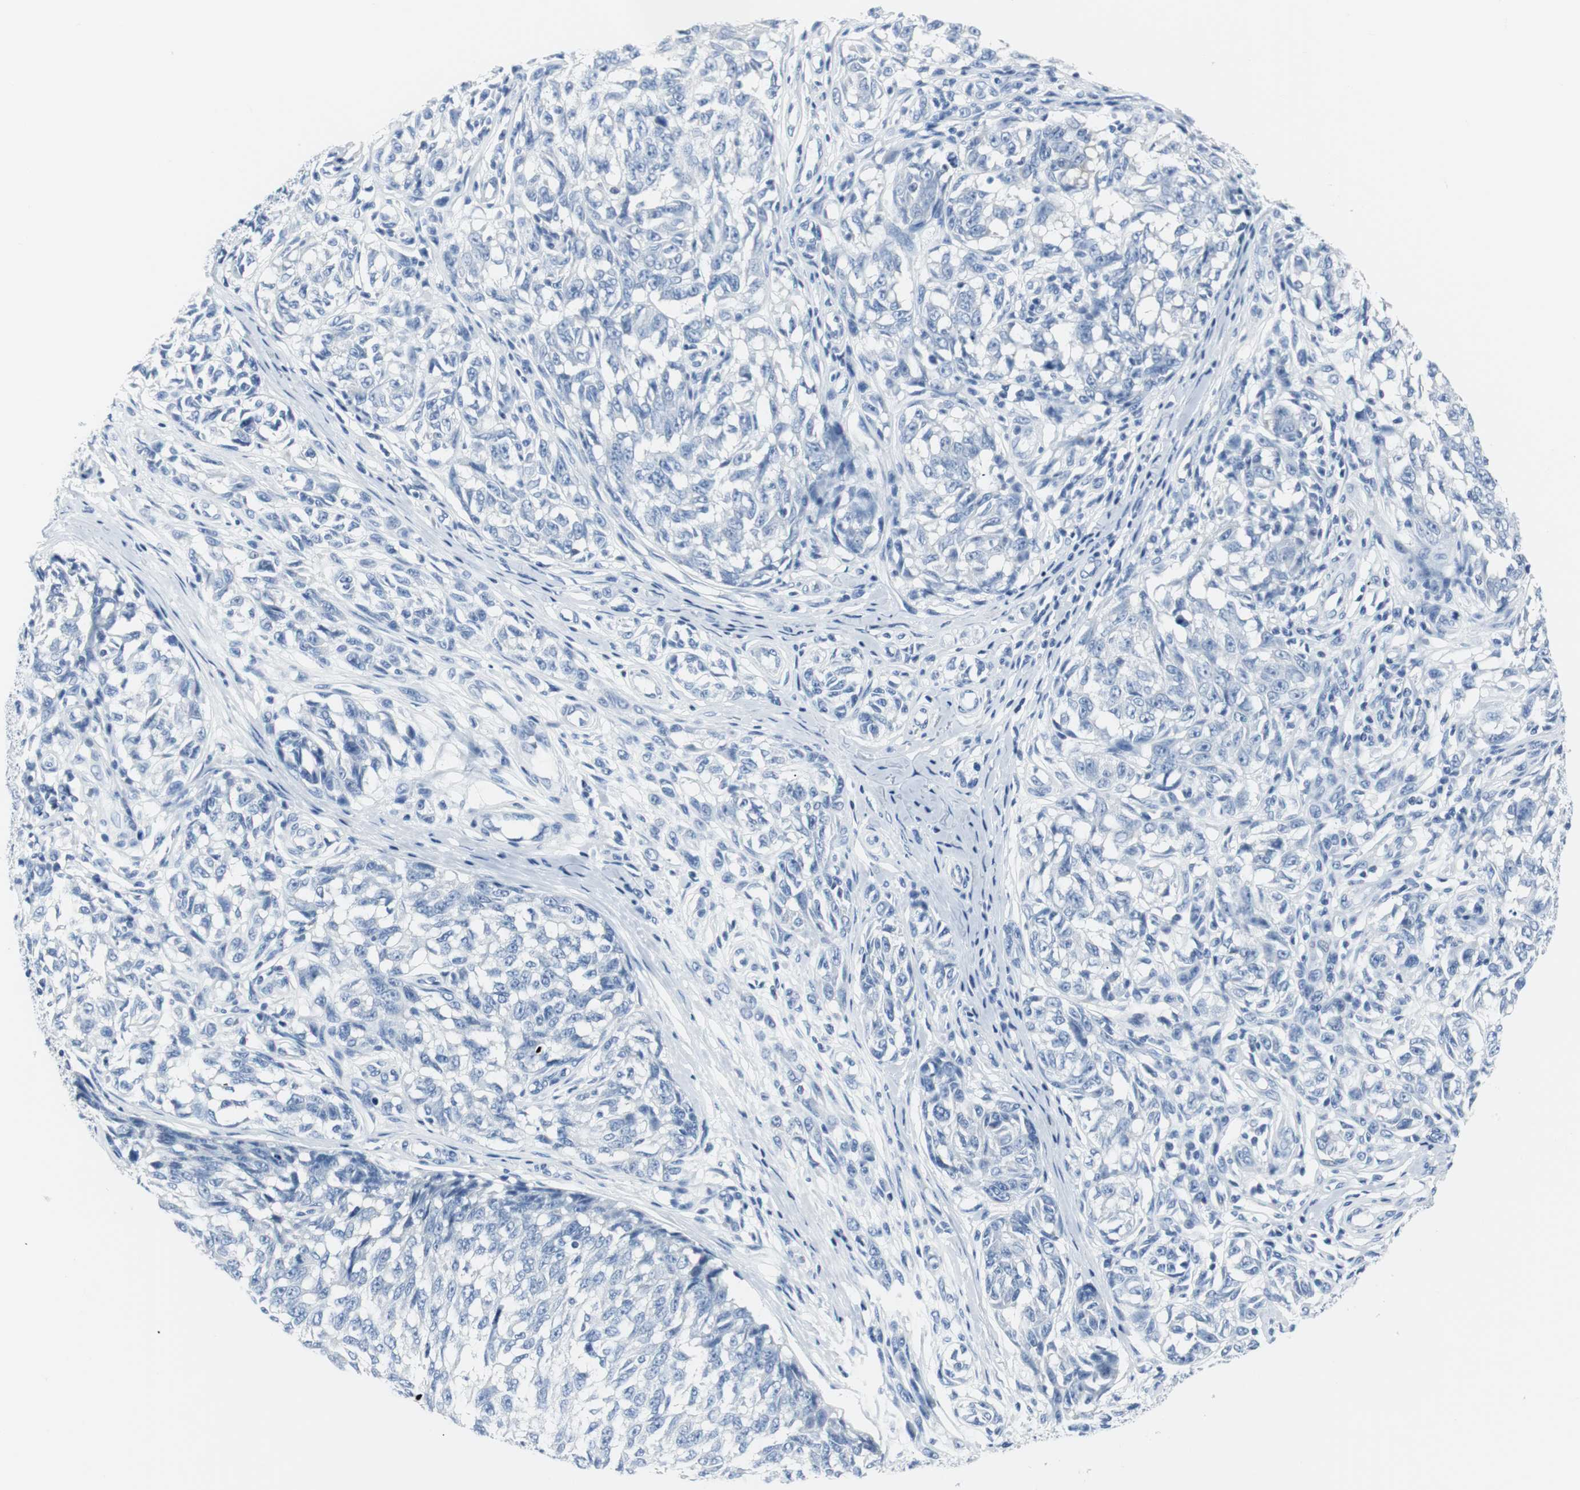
{"staining": {"intensity": "negative", "quantity": "none", "location": "none"}, "tissue": "melanoma", "cell_type": "Tumor cells", "image_type": "cancer", "snomed": [{"axis": "morphology", "description": "Malignant melanoma, NOS"}, {"axis": "topography", "description": "Skin"}], "caption": "The micrograph exhibits no significant expression in tumor cells of malignant melanoma. (Immunohistochemistry, brightfield microscopy, high magnification).", "gene": "GAP43", "patient": {"sex": "female", "age": 64}}